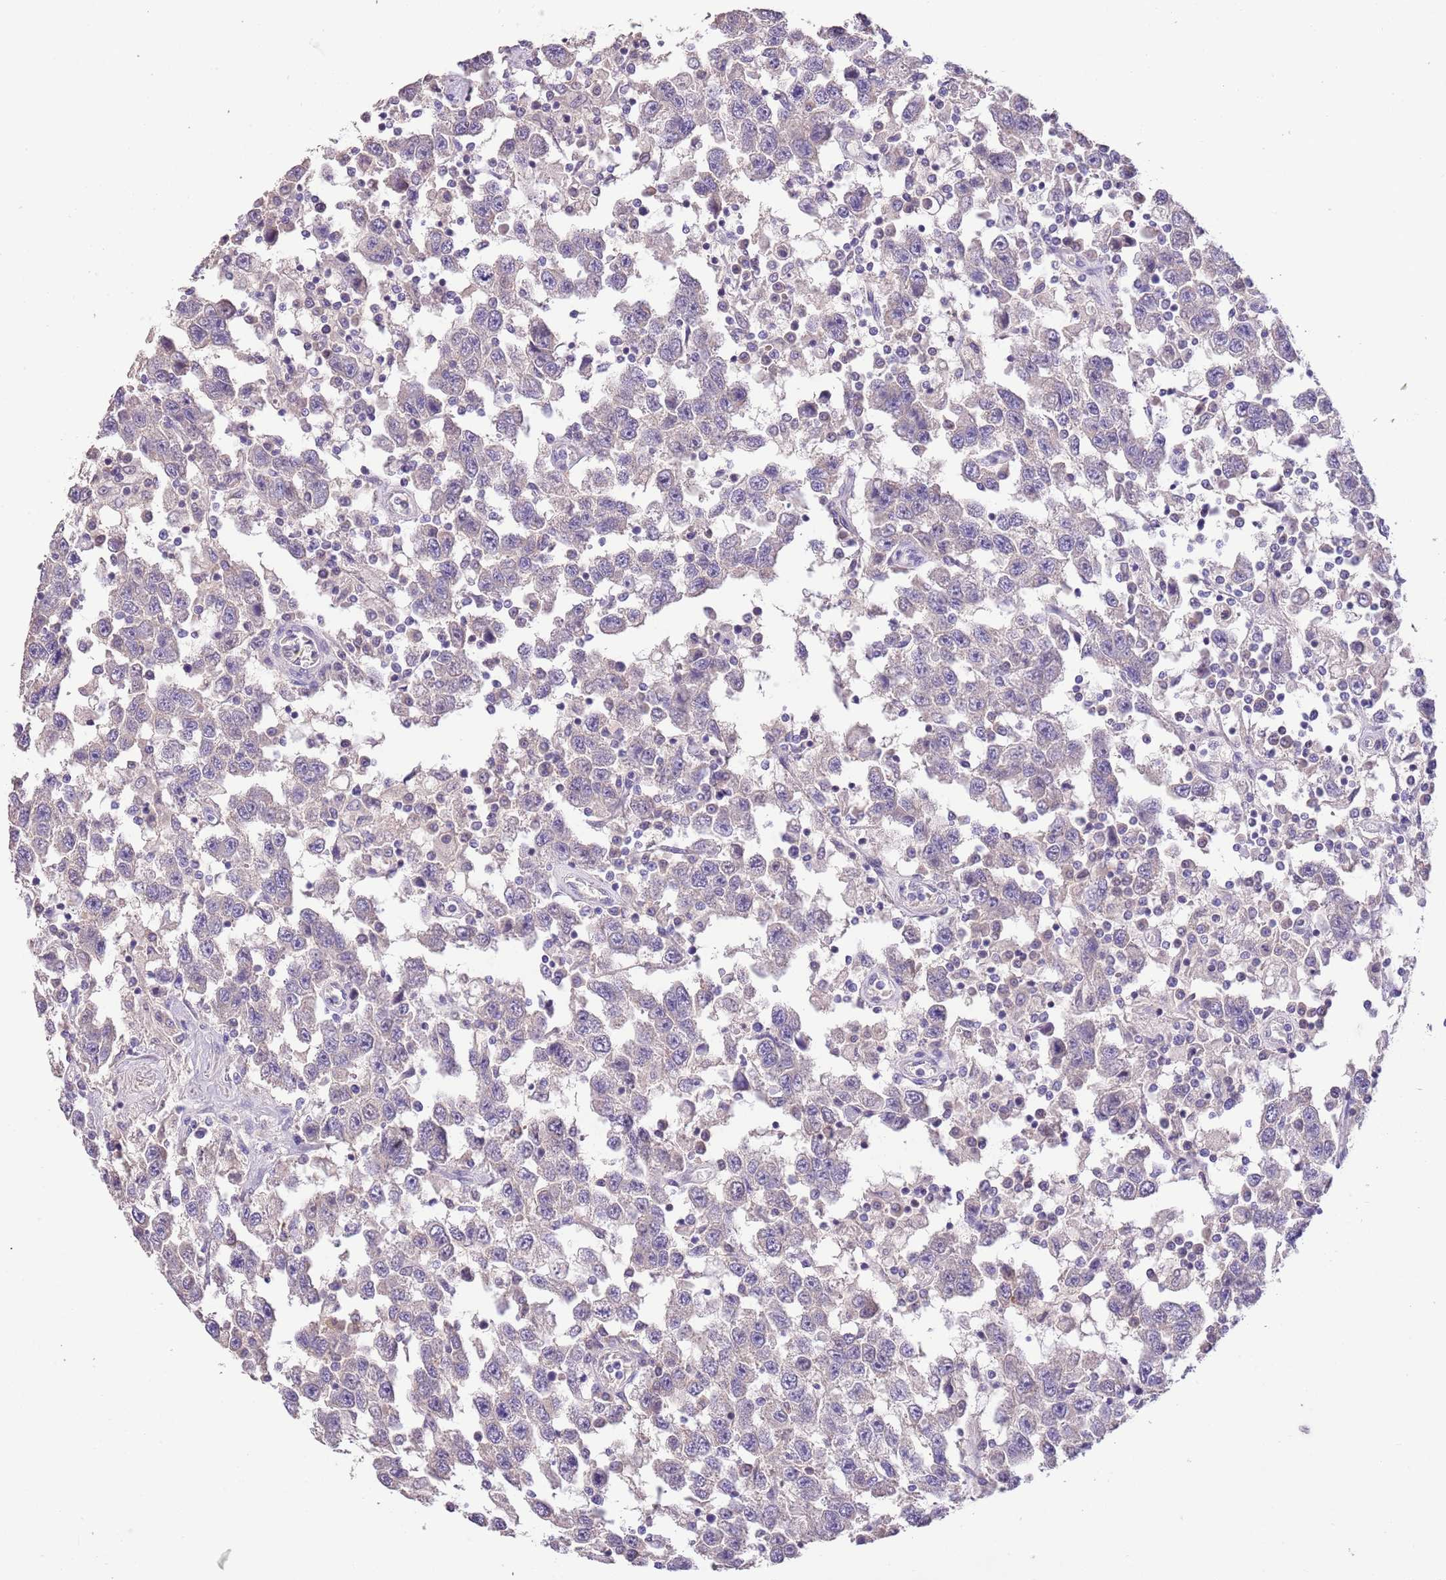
{"staining": {"intensity": "negative", "quantity": "none", "location": "none"}, "tissue": "testis cancer", "cell_type": "Tumor cells", "image_type": "cancer", "snomed": [{"axis": "morphology", "description": "Seminoma, NOS"}, {"axis": "topography", "description": "Testis"}], "caption": "Immunohistochemical staining of human testis cancer demonstrates no significant staining in tumor cells.", "gene": "ZNF658", "patient": {"sex": "male", "age": 41}}